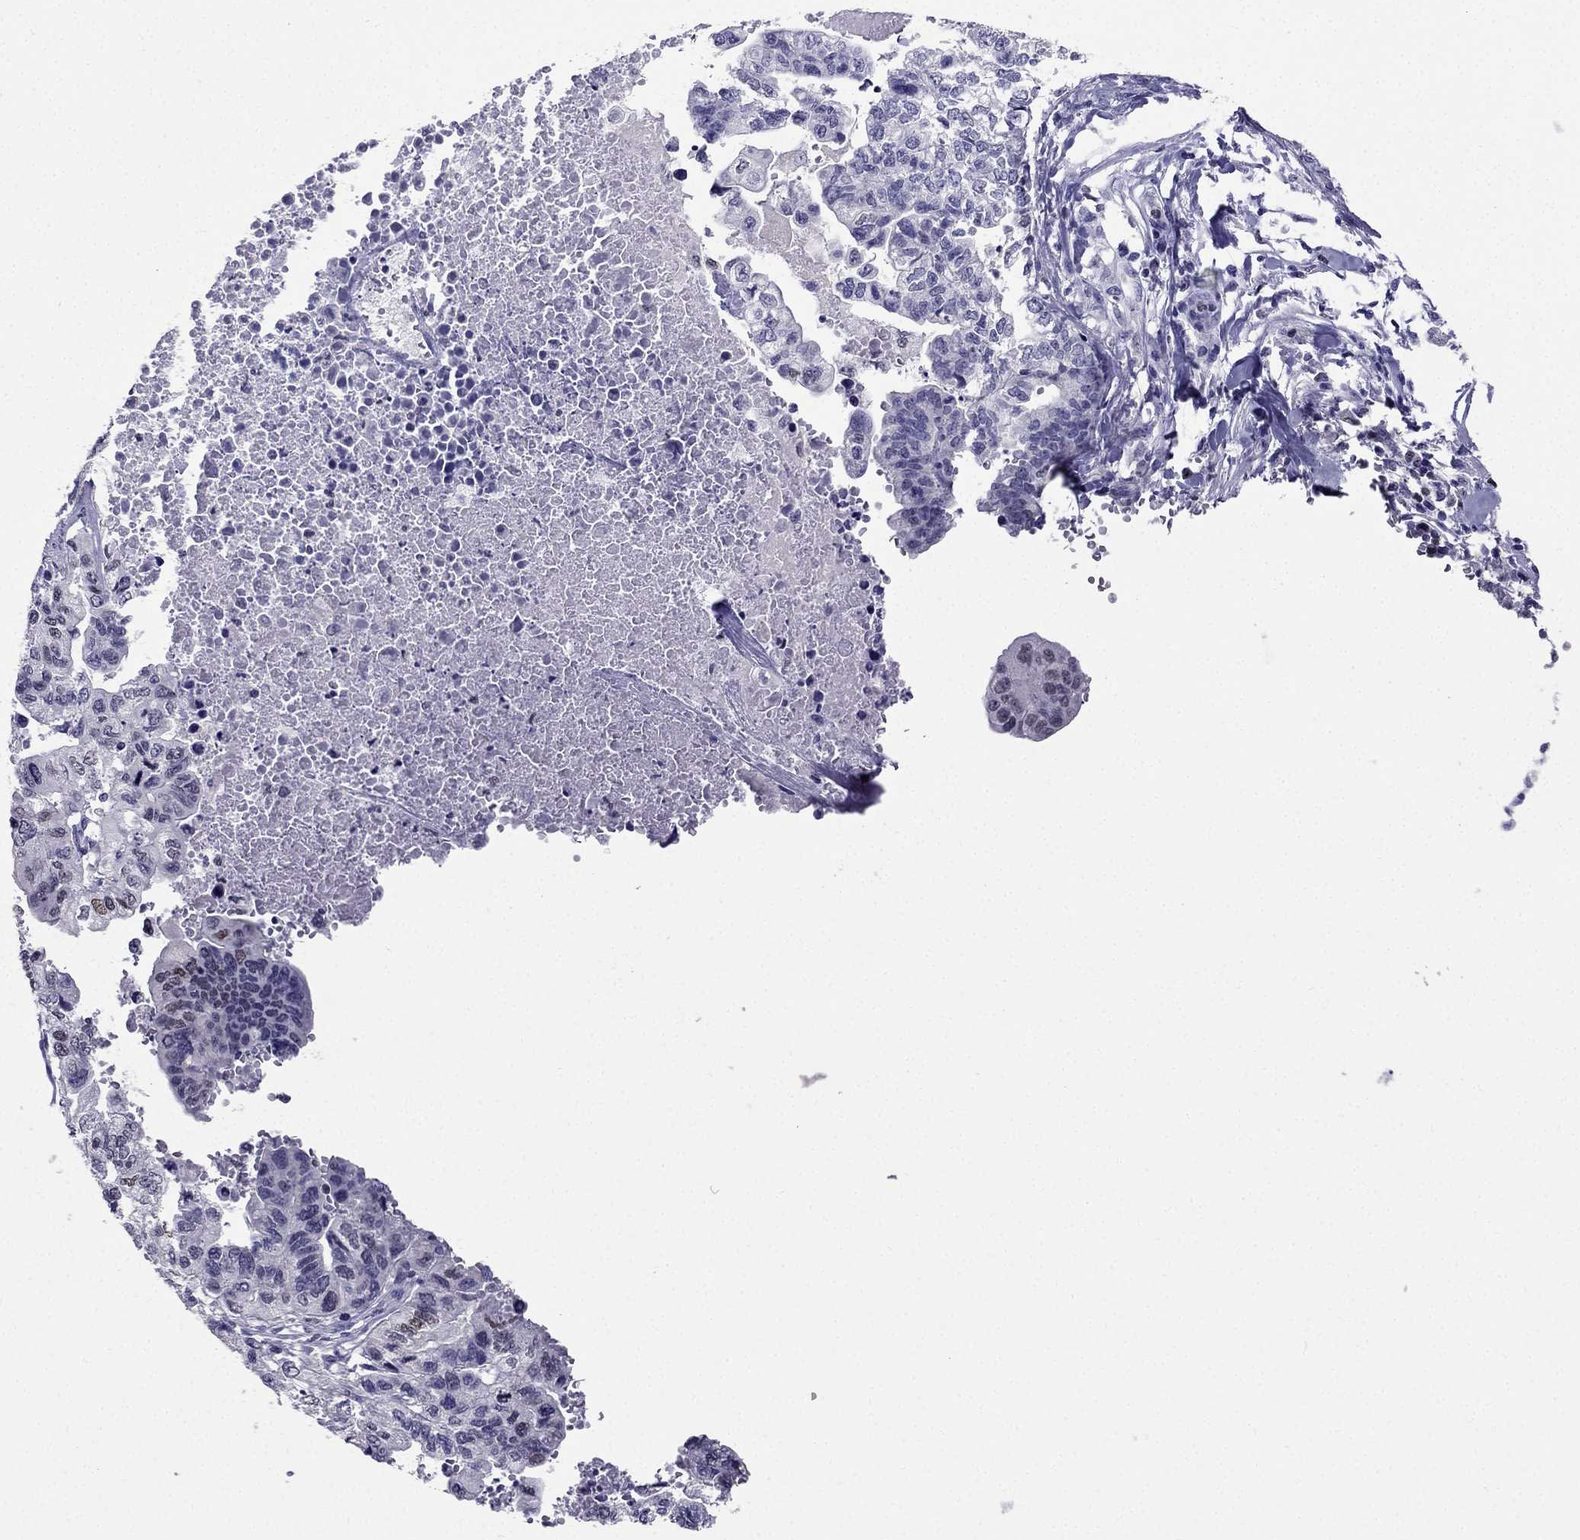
{"staining": {"intensity": "negative", "quantity": "none", "location": "none"}, "tissue": "stomach cancer", "cell_type": "Tumor cells", "image_type": "cancer", "snomed": [{"axis": "morphology", "description": "Adenocarcinoma, NOS"}, {"axis": "topography", "description": "Stomach, upper"}], "caption": "Immunohistochemistry (IHC) micrograph of stomach cancer stained for a protein (brown), which exhibits no positivity in tumor cells.", "gene": "ARID3A", "patient": {"sex": "female", "age": 67}}